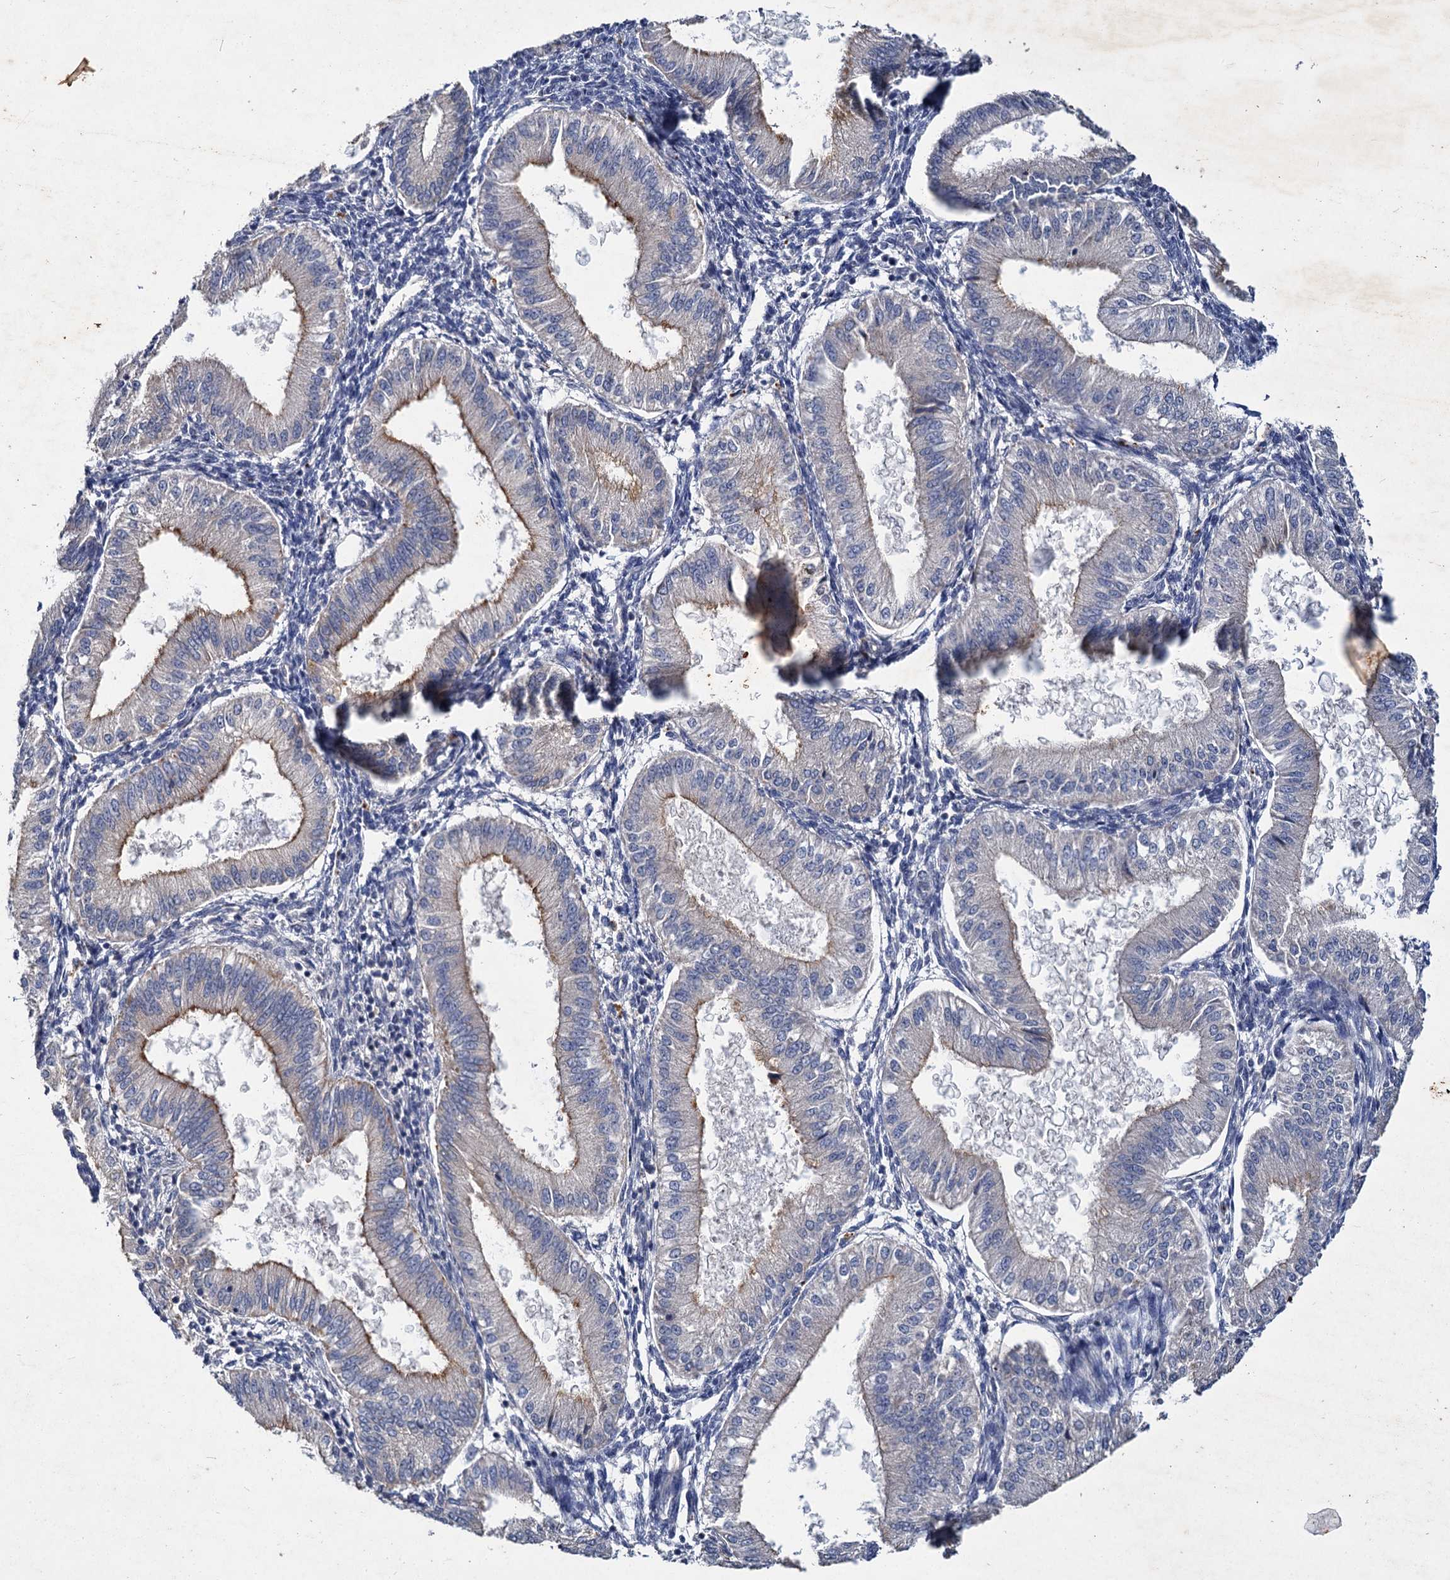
{"staining": {"intensity": "negative", "quantity": "none", "location": "none"}, "tissue": "endometrium", "cell_type": "Cells in endometrial stroma", "image_type": "normal", "snomed": [{"axis": "morphology", "description": "Normal tissue, NOS"}, {"axis": "topography", "description": "Endometrium"}], "caption": "An immunohistochemistry (IHC) image of benign endometrium is shown. There is no staining in cells in endometrial stroma of endometrium.", "gene": "ATP9A", "patient": {"sex": "female", "age": 39}}